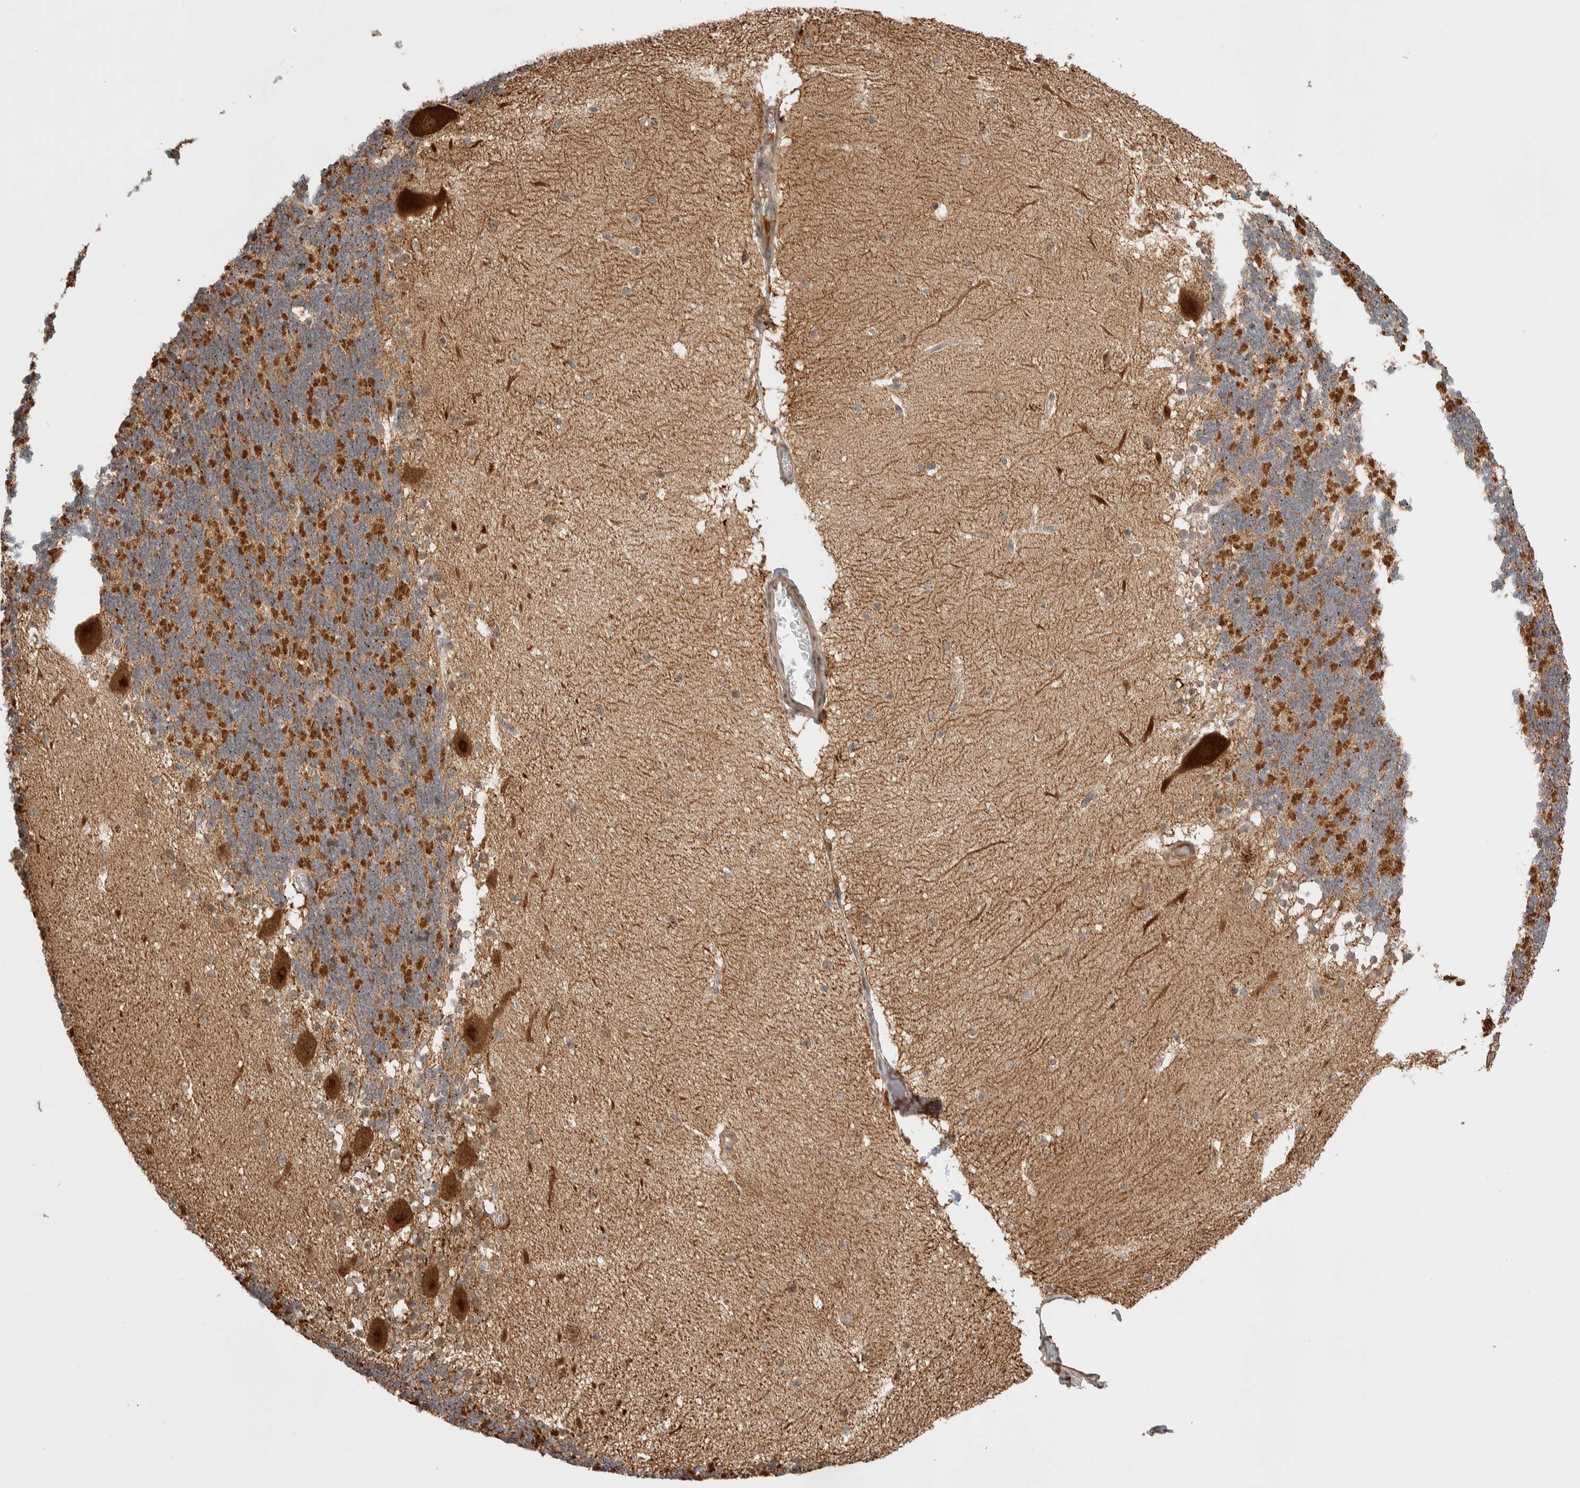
{"staining": {"intensity": "strong", "quantity": "<25%", "location": "cytoplasmic/membranous"}, "tissue": "cerebellum", "cell_type": "Cells in granular layer", "image_type": "normal", "snomed": [{"axis": "morphology", "description": "Normal tissue, NOS"}, {"axis": "topography", "description": "Cerebellum"}], "caption": "Protein staining of normal cerebellum shows strong cytoplasmic/membranous staining in about <25% of cells in granular layer.", "gene": "ZNF695", "patient": {"sex": "female", "age": 19}}